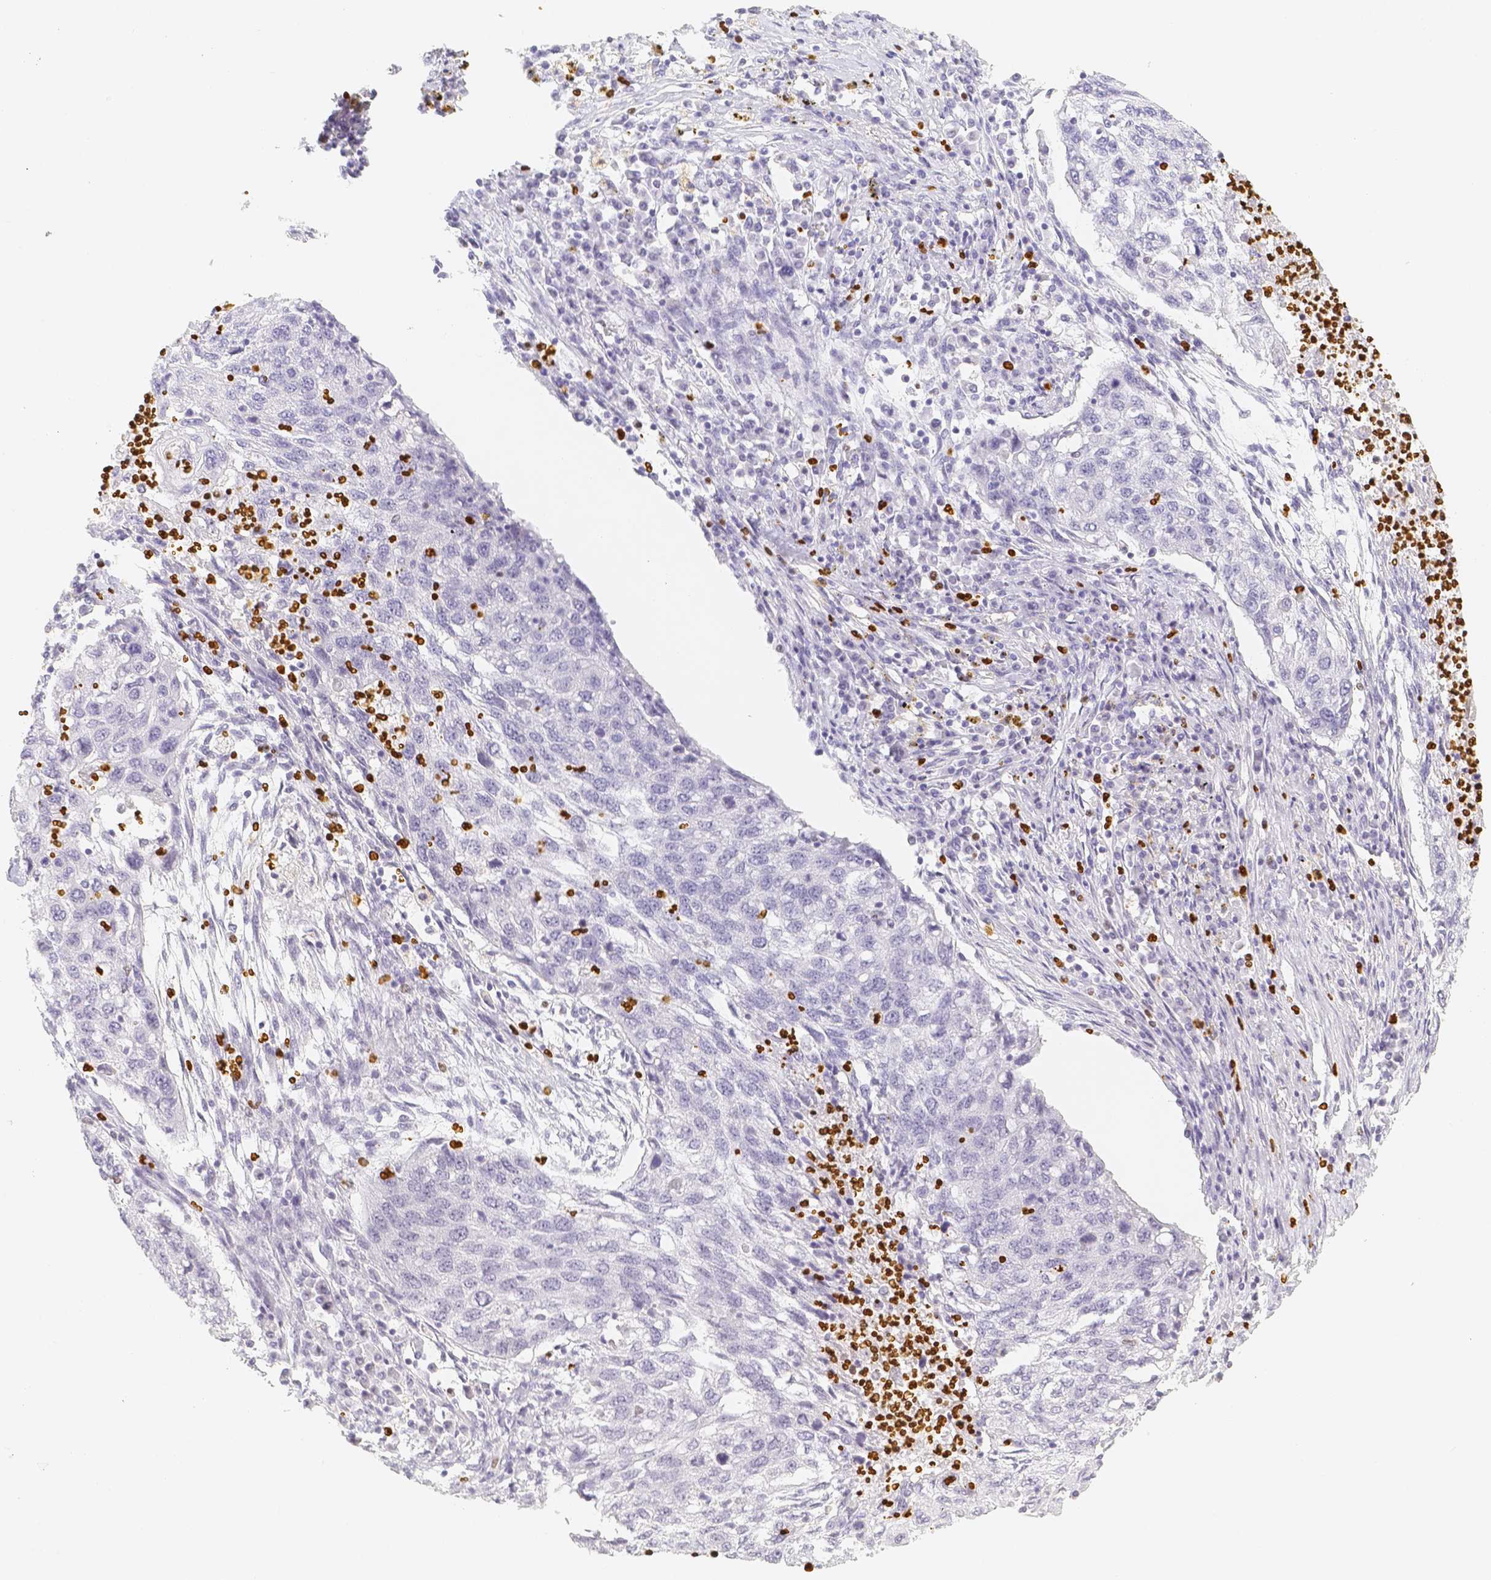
{"staining": {"intensity": "negative", "quantity": "none", "location": "none"}, "tissue": "lung cancer", "cell_type": "Tumor cells", "image_type": "cancer", "snomed": [{"axis": "morphology", "description": "Squamous cell carcinoma, NOS"}, {"axis": "topography", "description": "Lung"}], "caption": "Immunohistochemistry of lung squamous cell carcinoma displays no staining in tumor cells.", "gene": "PADI4", "patient": {"sex": "female", "age": 63}}